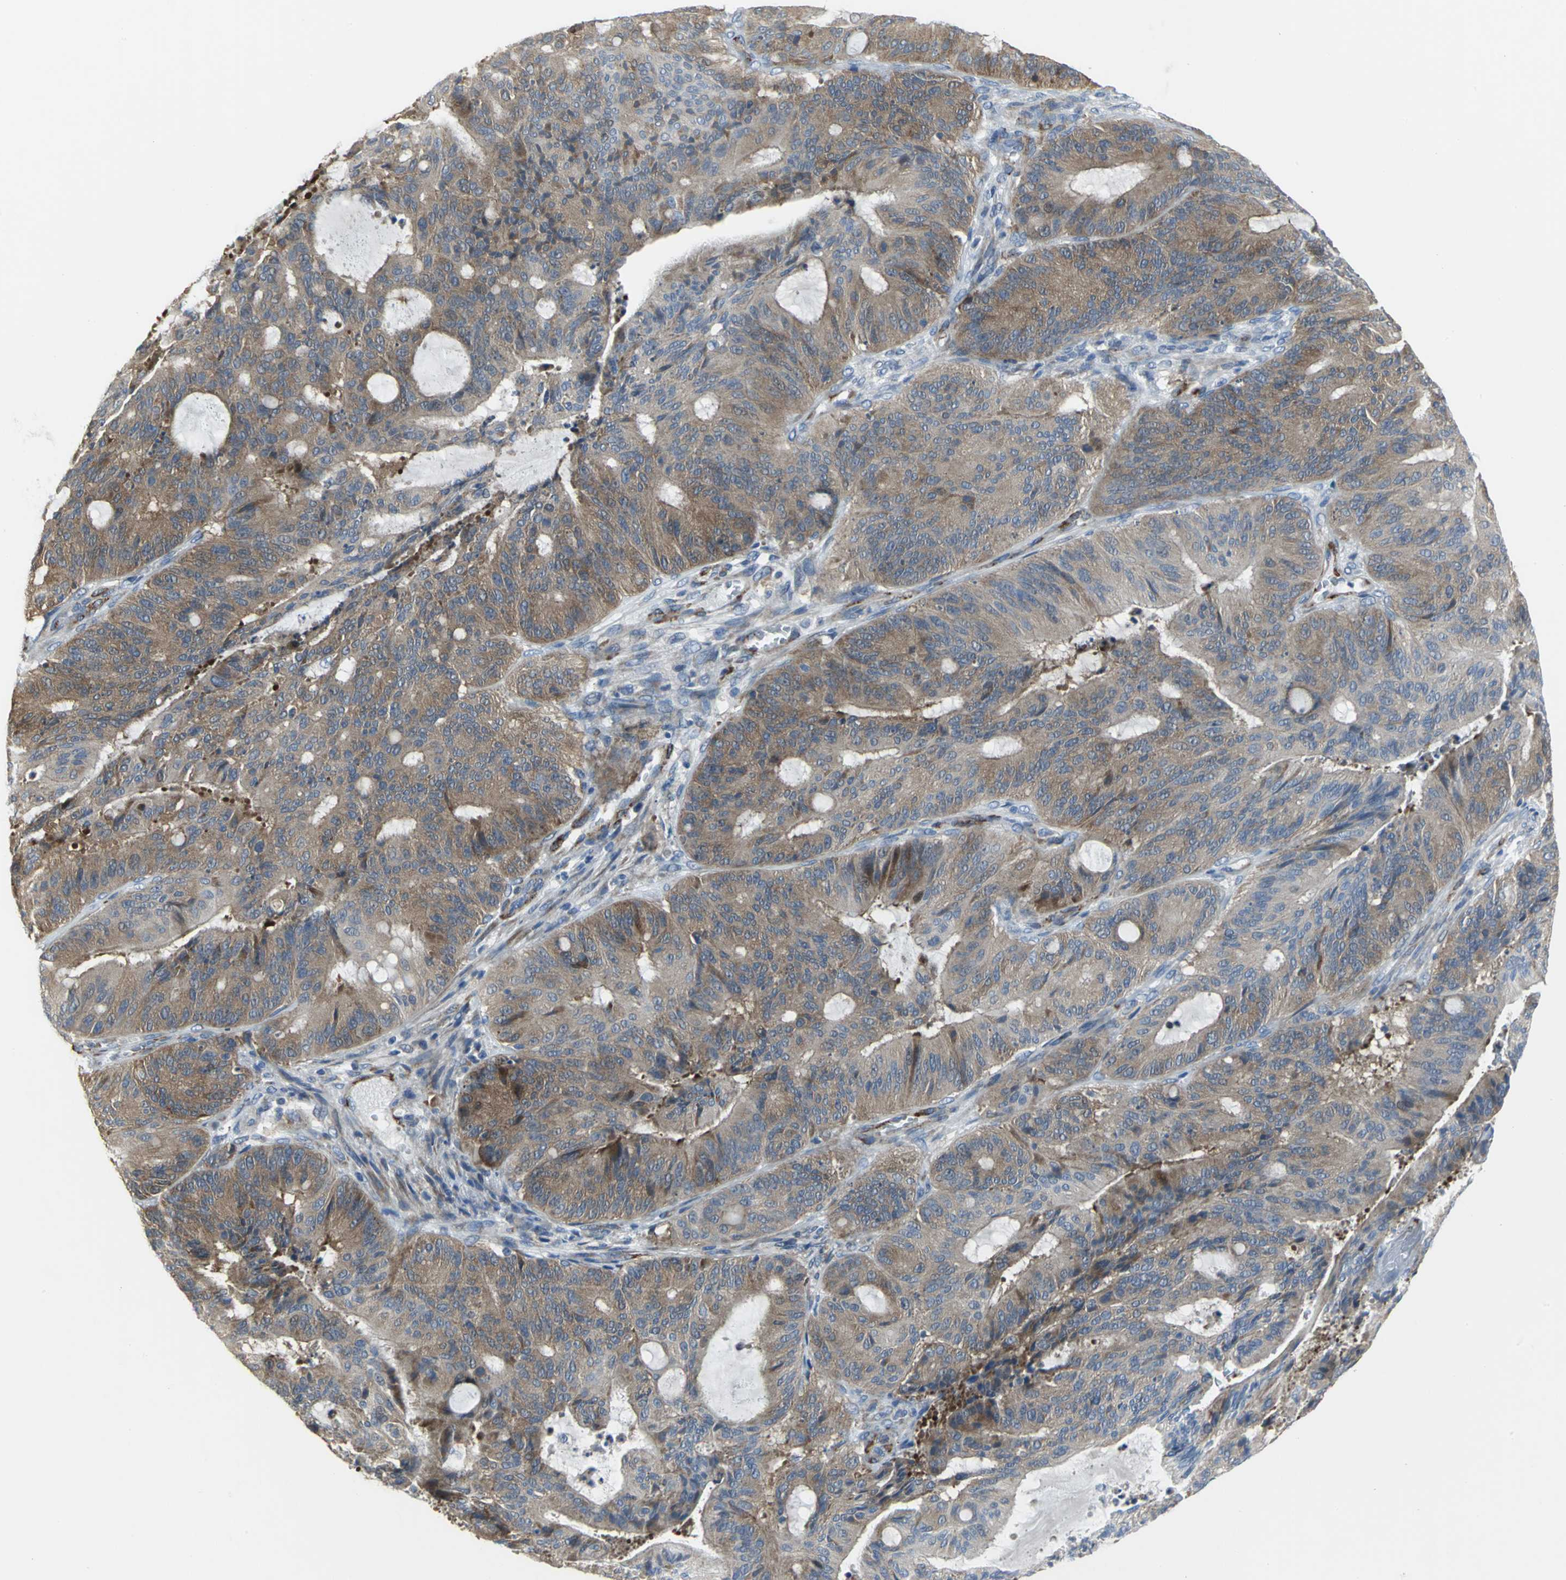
{"staining": {"intensity": "moderate", "quantity": ">75%", "location": "cytoplasmic/membranous"}, "tissue": "liver cancer", "cell_type": "Tumor cells", "image_type": "cancer", "snomed": [{"axis": "morphology", "description": "Cholangiocarcinoma"}, {"axis": "topography", "description": "Liver"}], "caption": "Liver cancer stained with a protein marker exhibits moderate staining in tumor cells.", "gene": "EIF5A", "patient": {"sex": "female", "age": 73}}